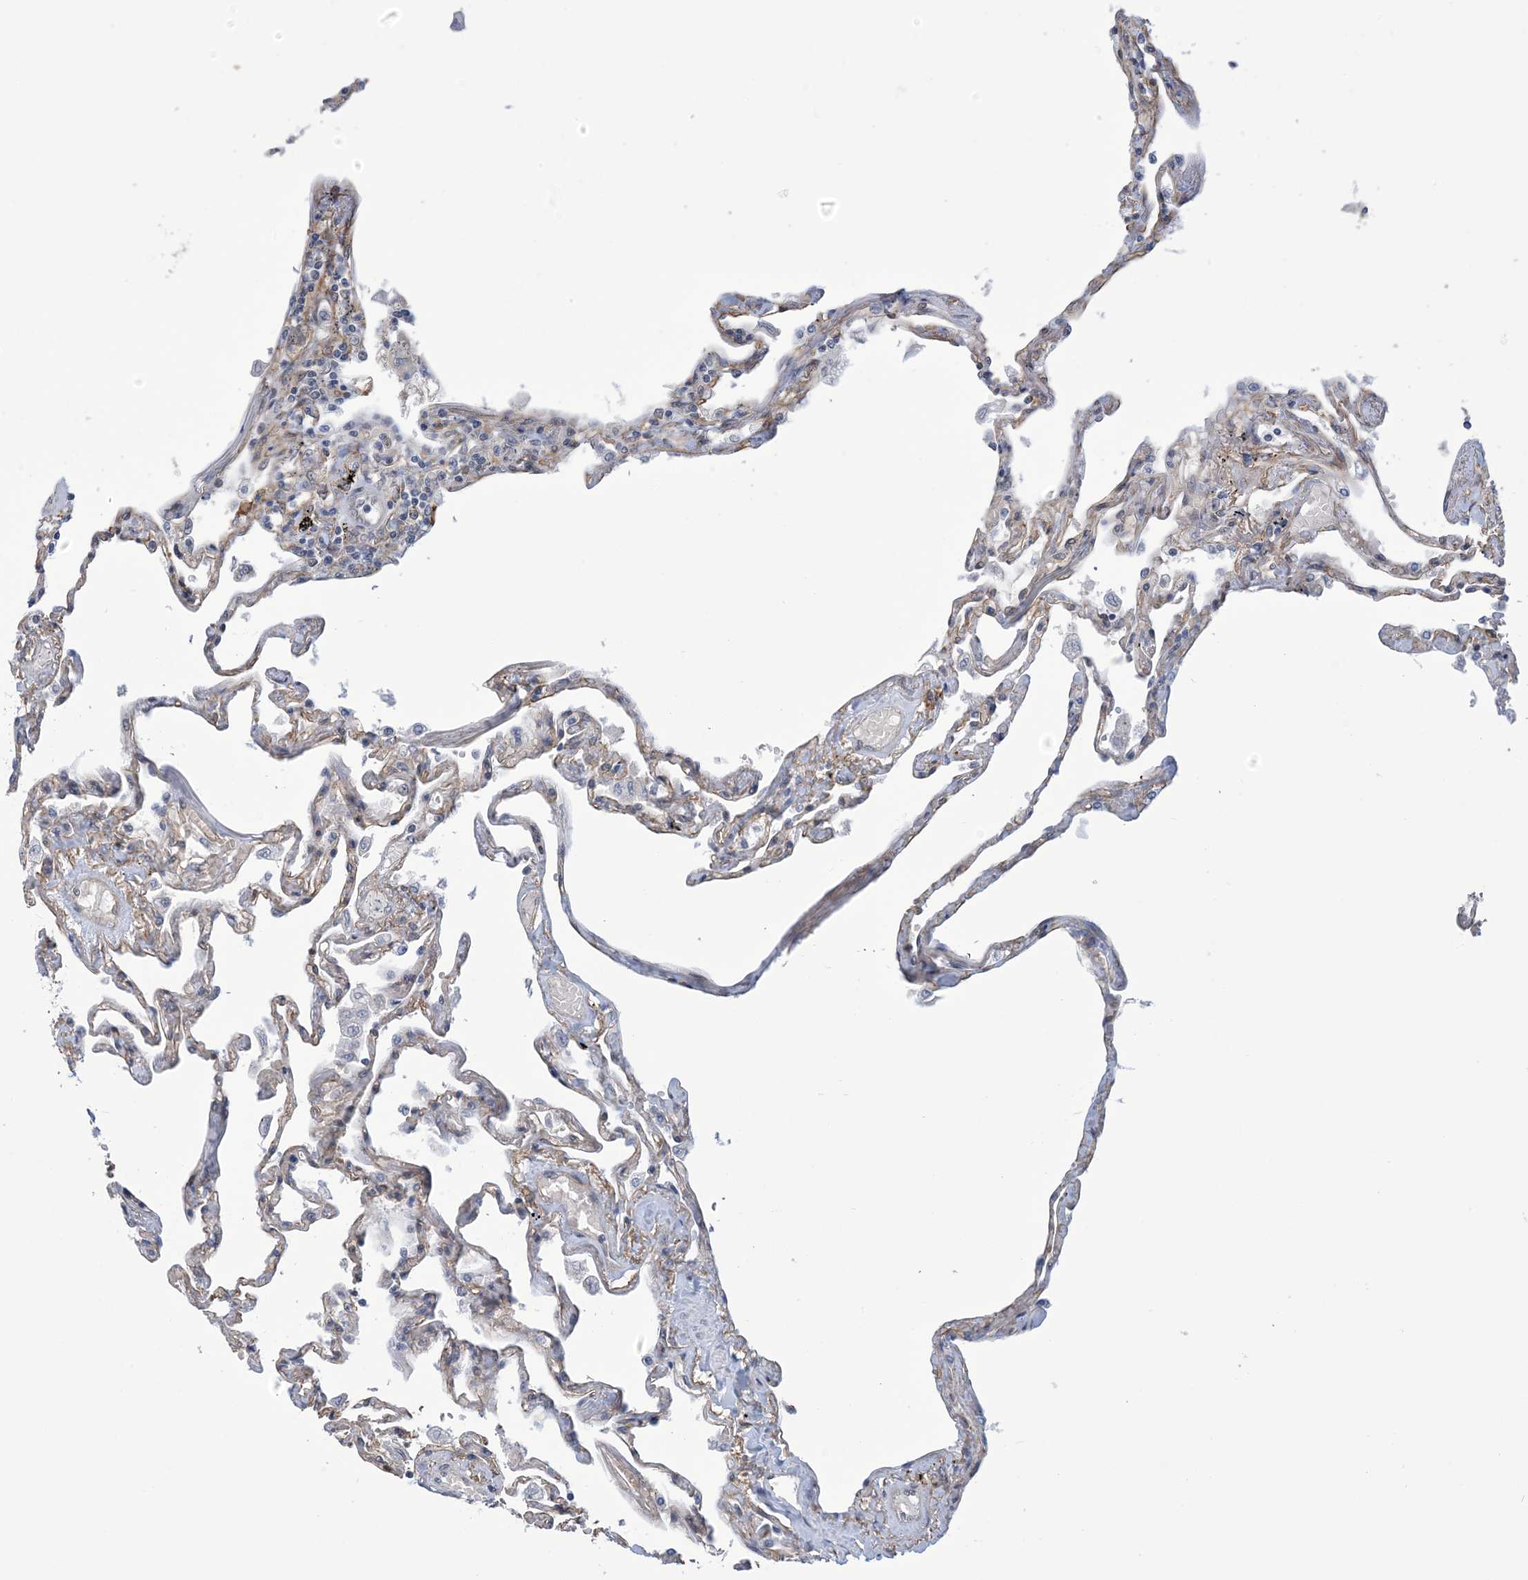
{"staining": {"intensity": "negative", "quantity": "none", "location": "none"}, "tissue": "lung", "cell_type": "Alveolar cells", "image_type": "normal", "snomed": [{"axis": "morphology", "description": "Normal tissue, NOS"}, {"axis": "topography", "description": "Lung"}], "caption": "IHC image of benign lung: human lung stained with DAB (3,3'-diaminobenzidine) demonstrates no significant protein expression in alveolar cells.", "gene": "ZNF8", "patient": {"sex": "female", "age": 67}}